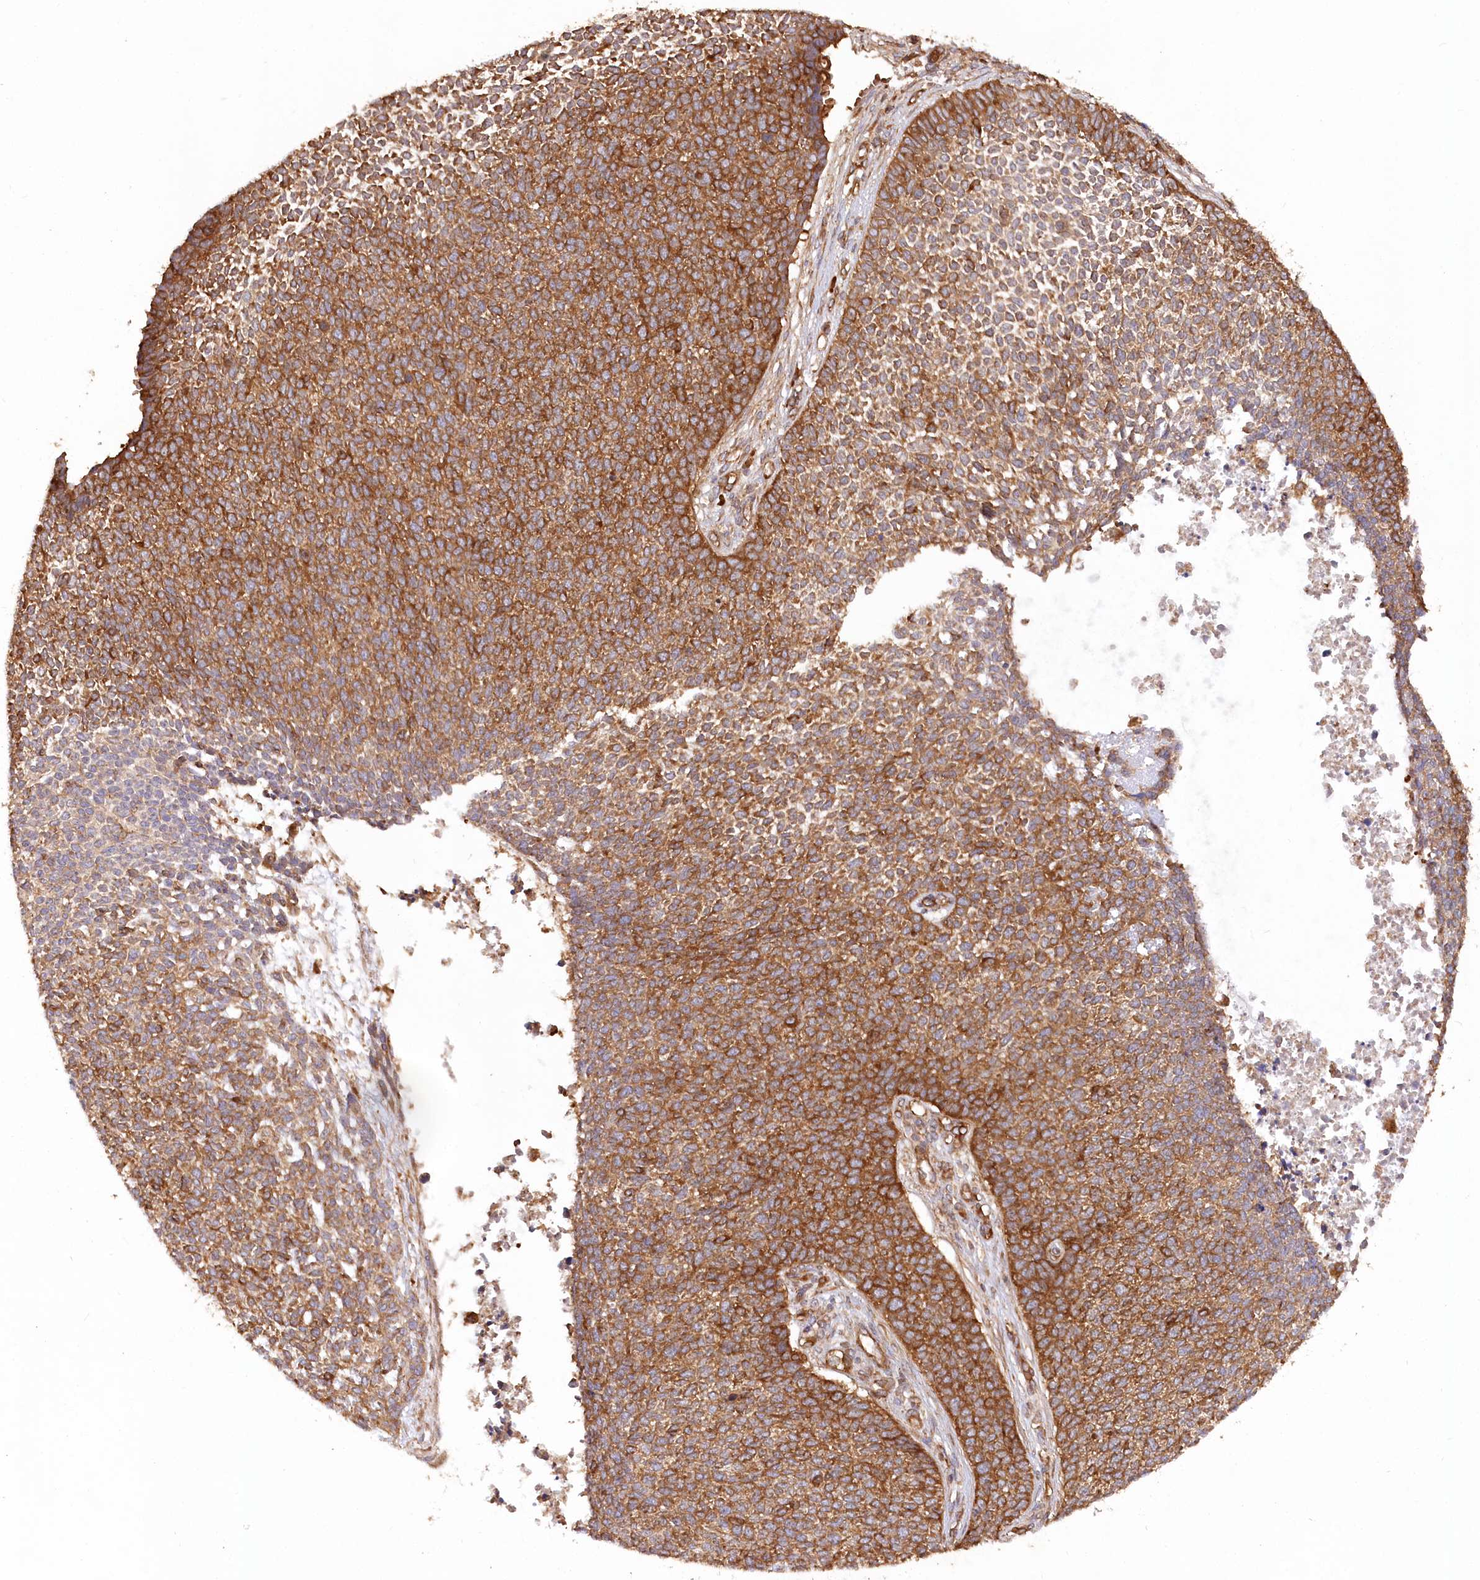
{"staining": {"intensity": "strong", "quantity": ">75%", "location": "cytoplasmic/membranous"}, "tissue": "skin cancer", "cell_type": "Tumor cells", "image_type": "cancer", "snomed": [{"axis": "morphology", "description": "Basal cell carcinoma"}, {"axis": "topography", "description": "Skin"}], "caption": "DAB (3,3'-diaminobenzidine) immunohistochemical staining of human skin cancer exhibits strong cytoplasmic/membranous protein staining in about >75% of tumor cells.", "gene": "PAIP2", "patient": {"sex": "female", "age": 84}}